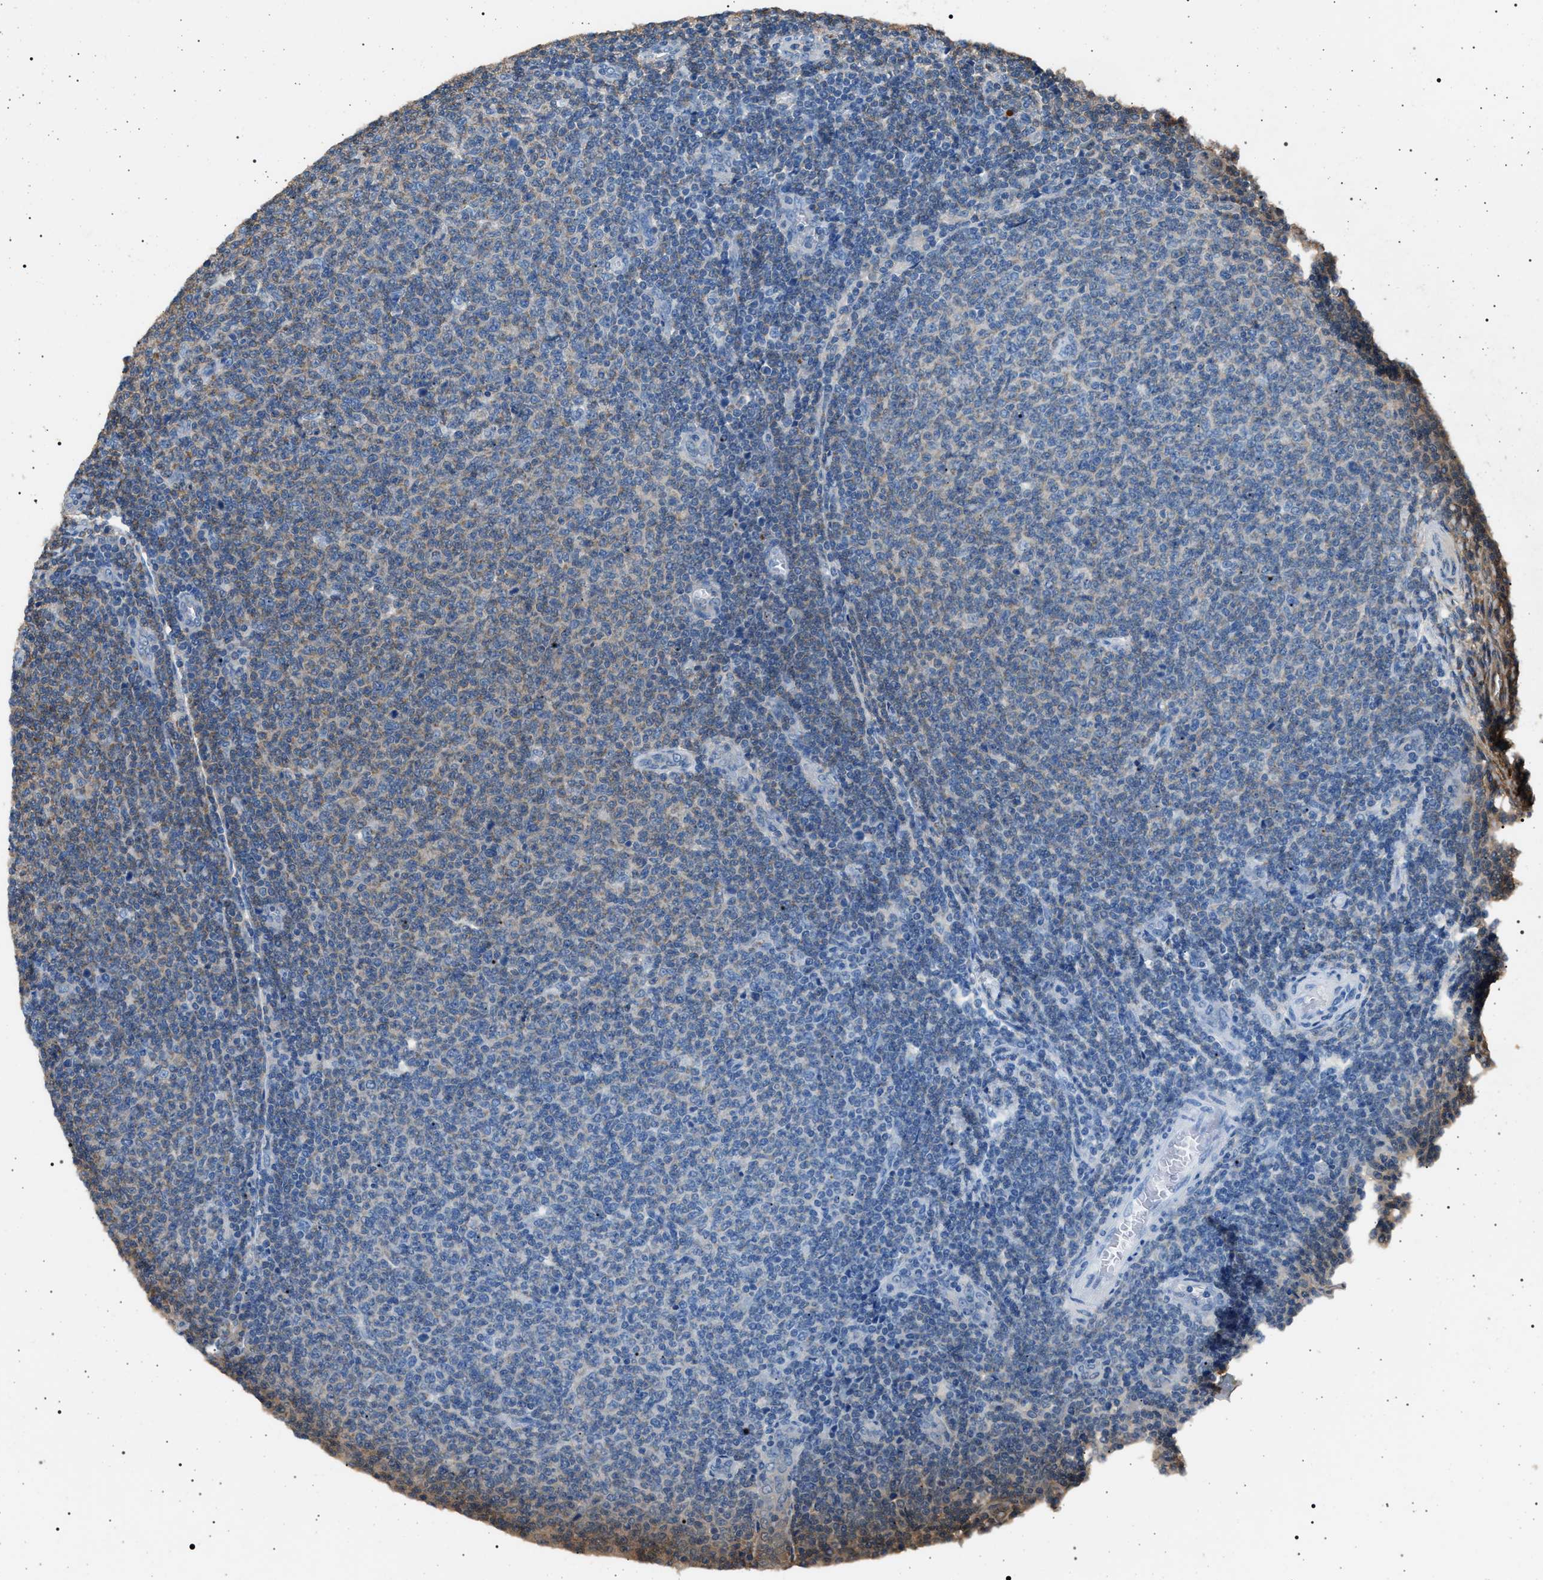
{"staining": {"intensity": "weak", "quantity": "25%-75%", "location": "cytoplasmic/membranous"}, "tissue": "lymphoma", "cell_type": "Tumor cells", "image_type": "cancer", "snomed": [{"axis": "morphology", "description": "Malignant lymphoma, non-Hodgkin's type, Low grade"}, {"axis": "topography", "description": "Lymph node"}], "caption": "IHC (DAB) staining of low-grade malignant lymphoma, non-Hodgkin's type demonstrates weak cytoplasmic/membranous protein expression in approximately 25%-75% of tumor cells.", "gene": "SMAP2", "patient": {"sex": "male", "age": 66}}